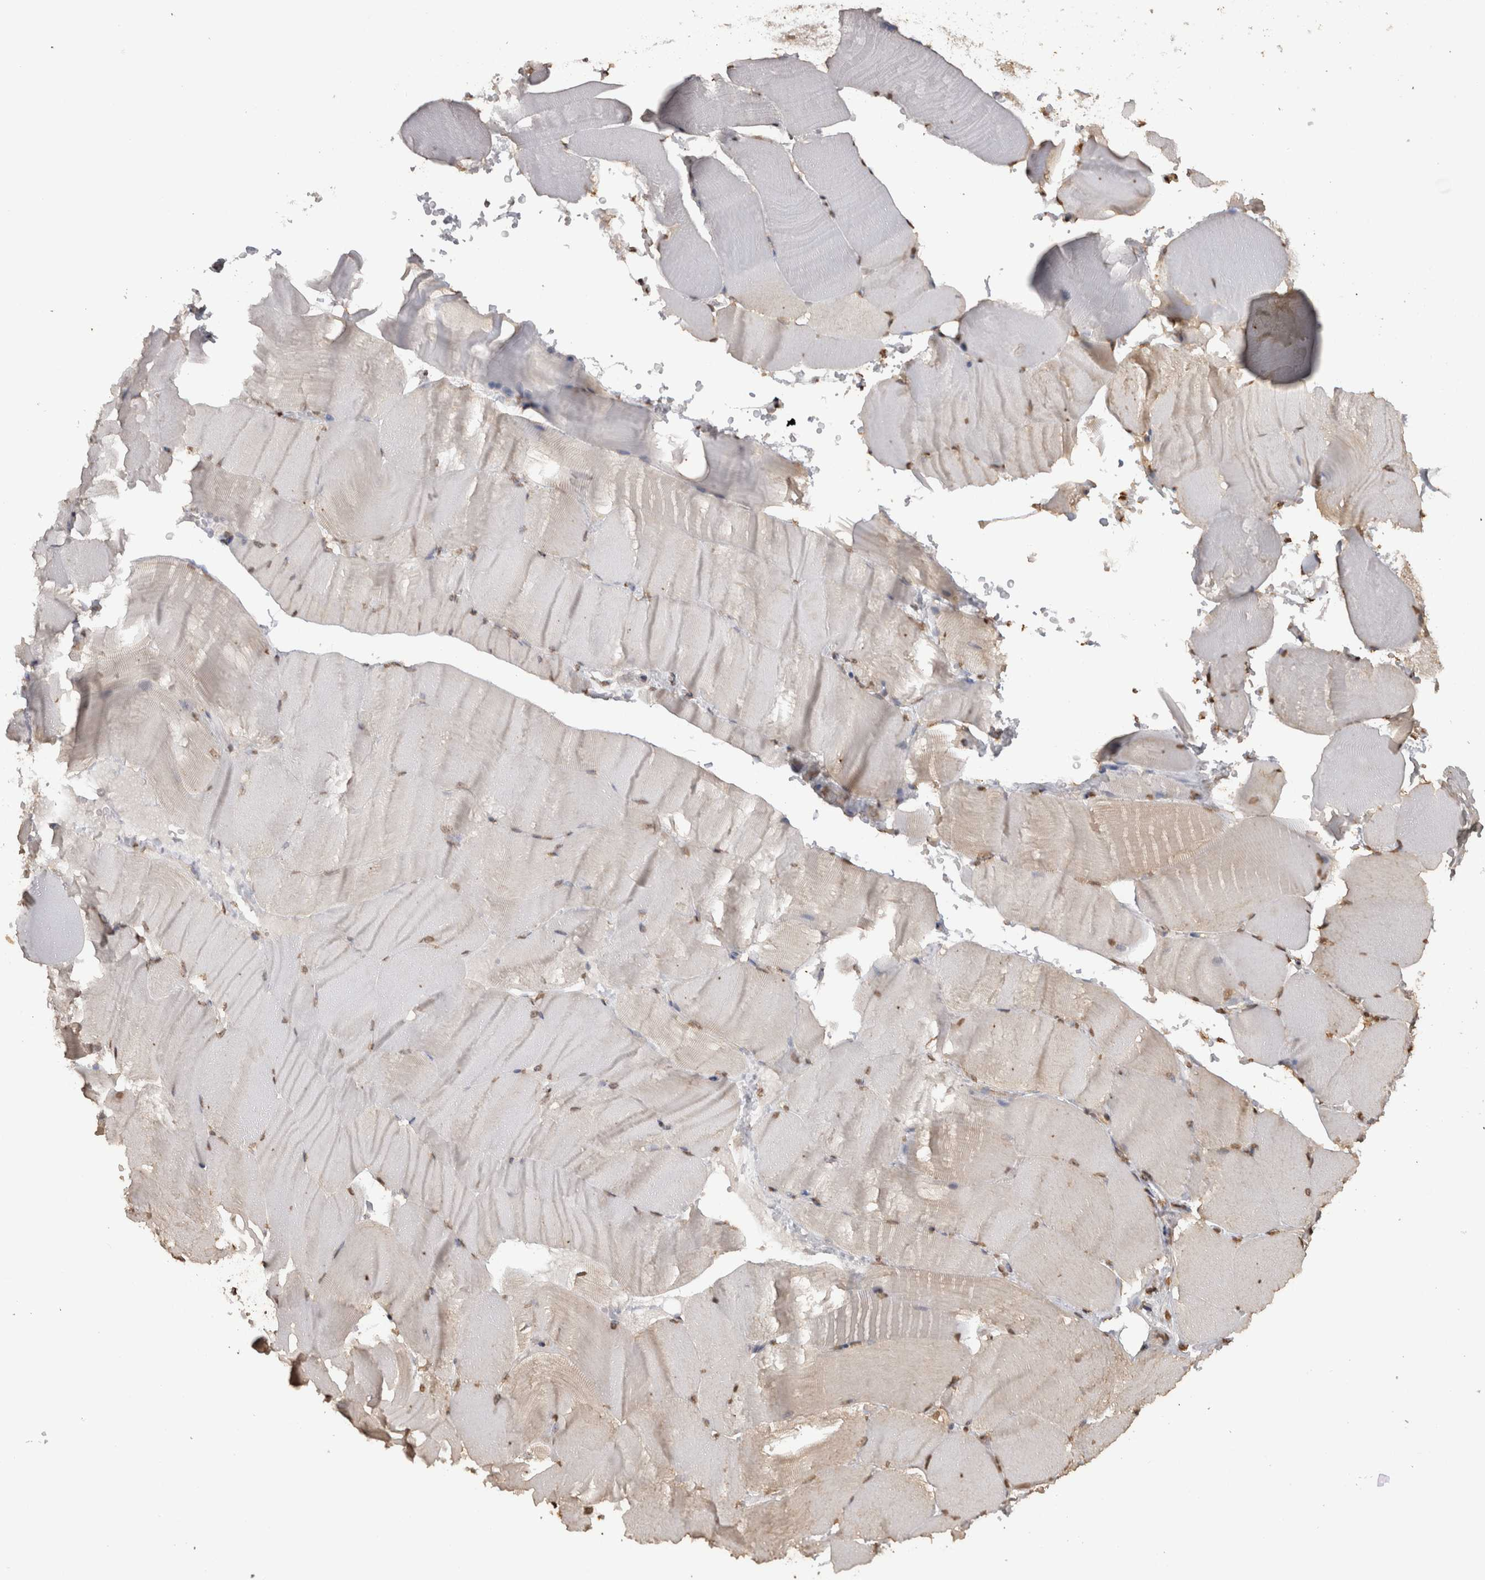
{"staining": {"intensity": "weak", "quantity": "25%-75%", "location": "nuclear"}, "tissue": "skeletal muscle", "cell_type": "Myocytes", "image_type": "normal", "snomed": [{"axis": "morphology", "description": "Normal tissue, NOS"}, {"axis": "topography", "description": "Skeletal muscle"}, {"axis": "topography", "description": "Parathyroid gland"}], "caption": "Immunohistochemical staining of benign human skeletal muscle displays low levels of weak nuclear expression in about 25%-75% of myocytes. (DAB (3,3'-diaminobenzidine) IHC with brightfield microscopy, high magnification).", "gene": "CRELD2", "patient": {"sex": "female", "age": 37}}